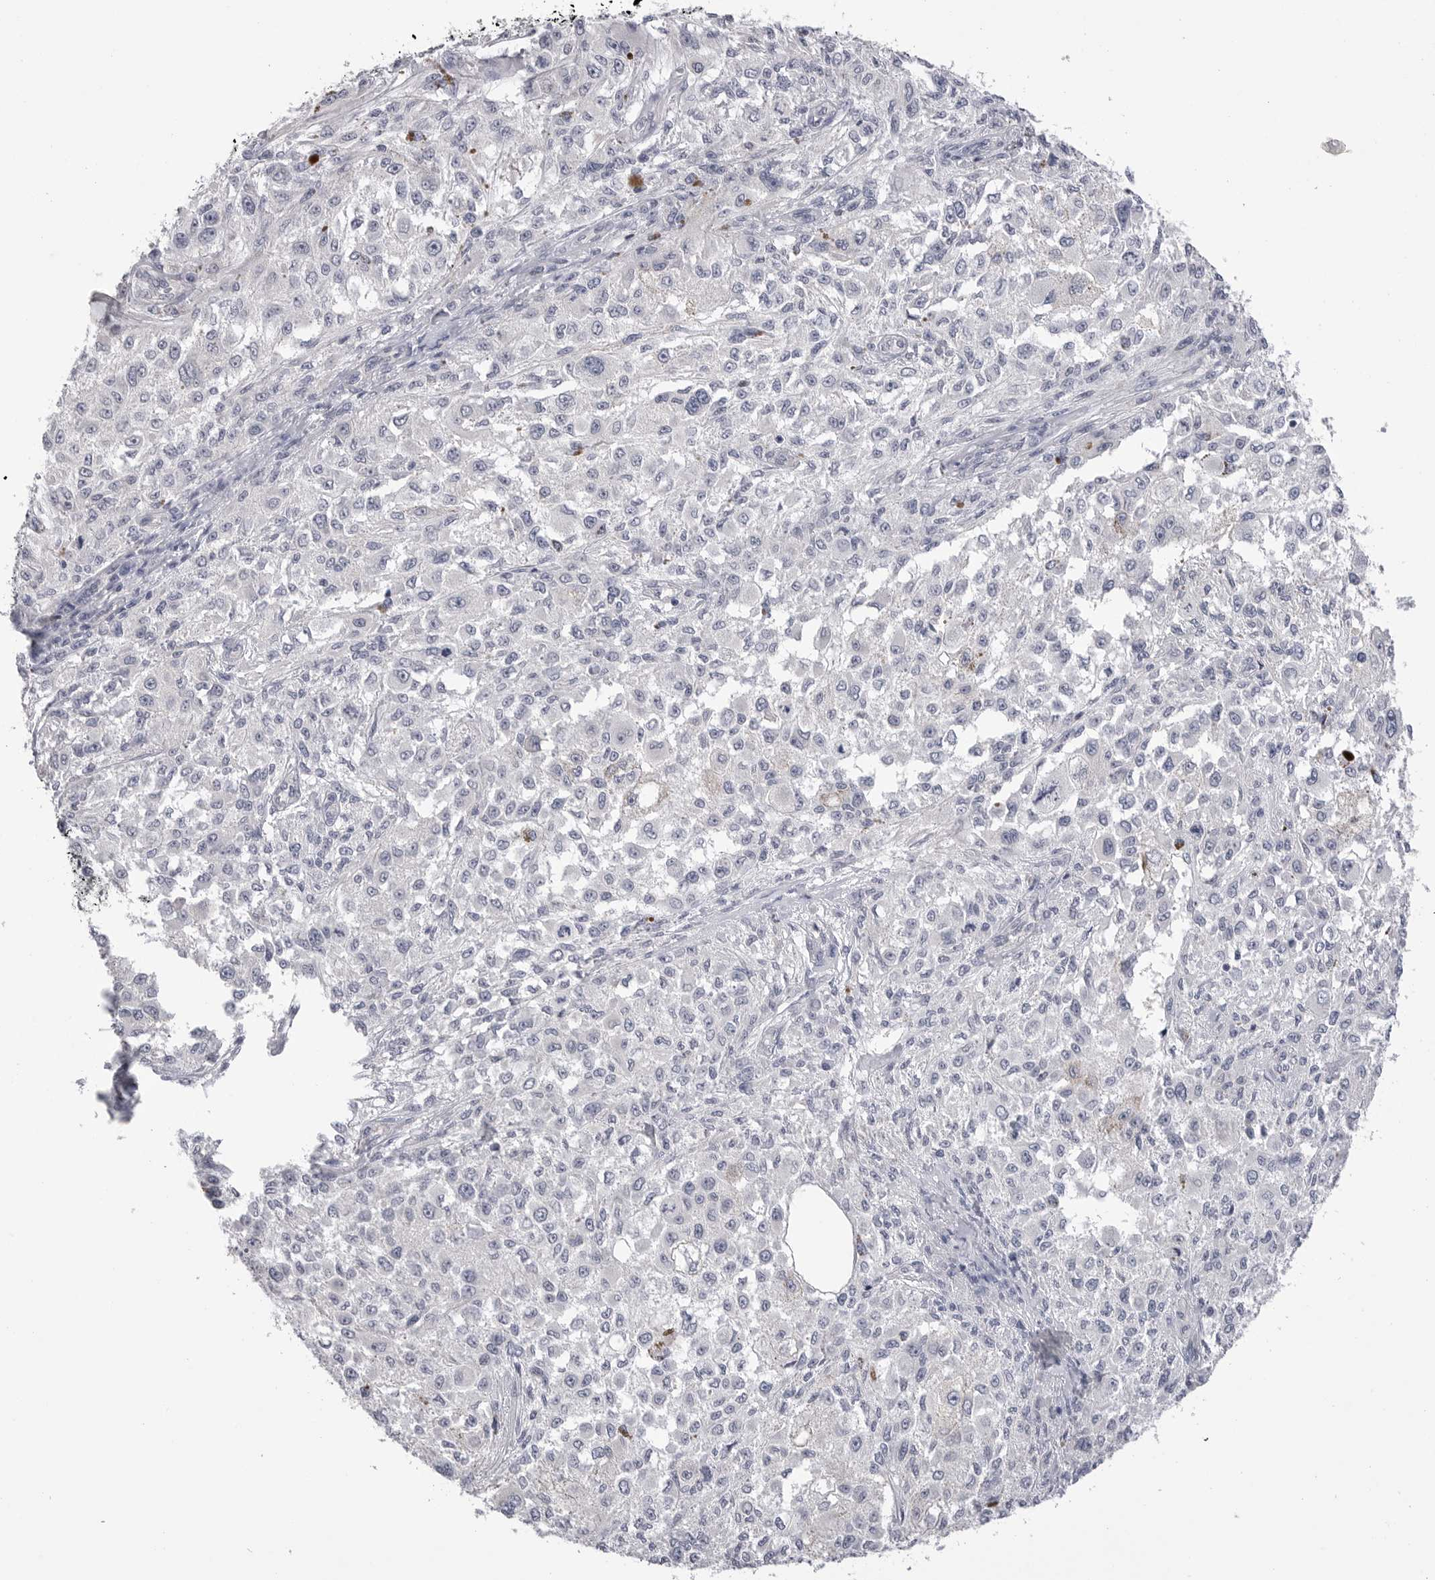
{"staining": {"intensity": "negative", "quantity": "none", "location": "none"}, "tissue": "melanoma", "cell_type": "Tumor cells", "image_type": "cancer", "snomed": [{"axis": "morphology", "description": "Necrosis, NOS"}, {"axis": "morphology", "description": "Malignant melanoma, NOS"}, {"axis": "topography", "description": "Skin"}], "caption": "Immunohistochemical staining of melanoma shows no significant positivity in tumor cells.", "gene": "DLGAP3", "patient": {"sex": "female", "age": 87}}